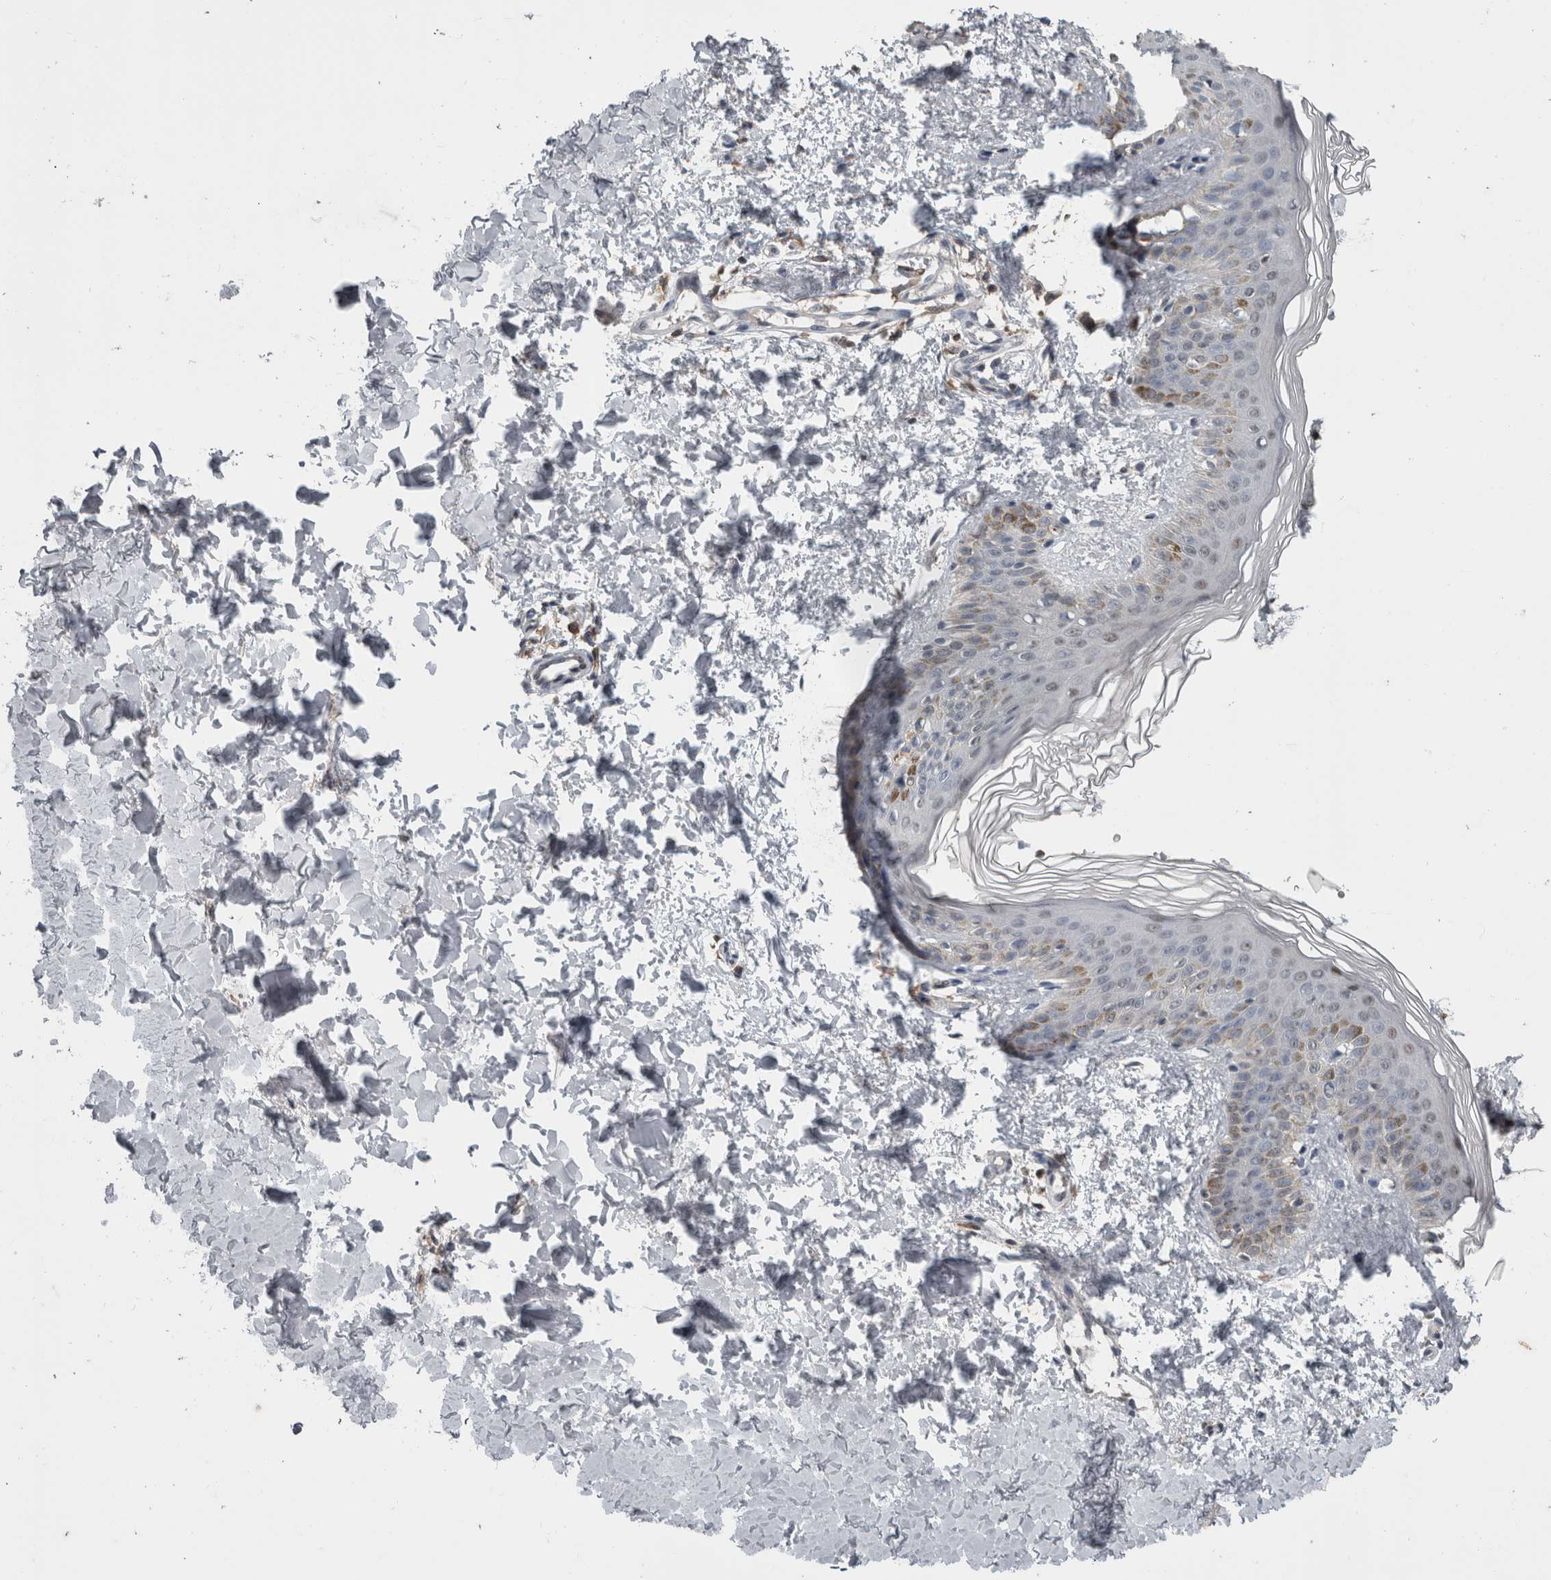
{"staining": {"intensity": "negative", "quantity": "none", "location": "none"}, "tissue": "skin", "cell_type": "Fibroblasts", "image_type": "normal", "snomed": [{"axis": "morphology", "description": "Normal tissue, NOS"}, {"axis": "morphology", "description": "Neoplasm, benign, NOS"}, {"axis": "topography", "description": "Skin"}, {"axis": "topography", "description": "Soft tissue"}], "caption": "This photomicrograph is of benign skin stained with immunohistochemistry (IHC) to label a protein in brown with the nuclei are counter-stained blue. There is no positivity in fibroblasts.", "gene": "MAFF", "patient": {"sex": "male", "age": 26}}